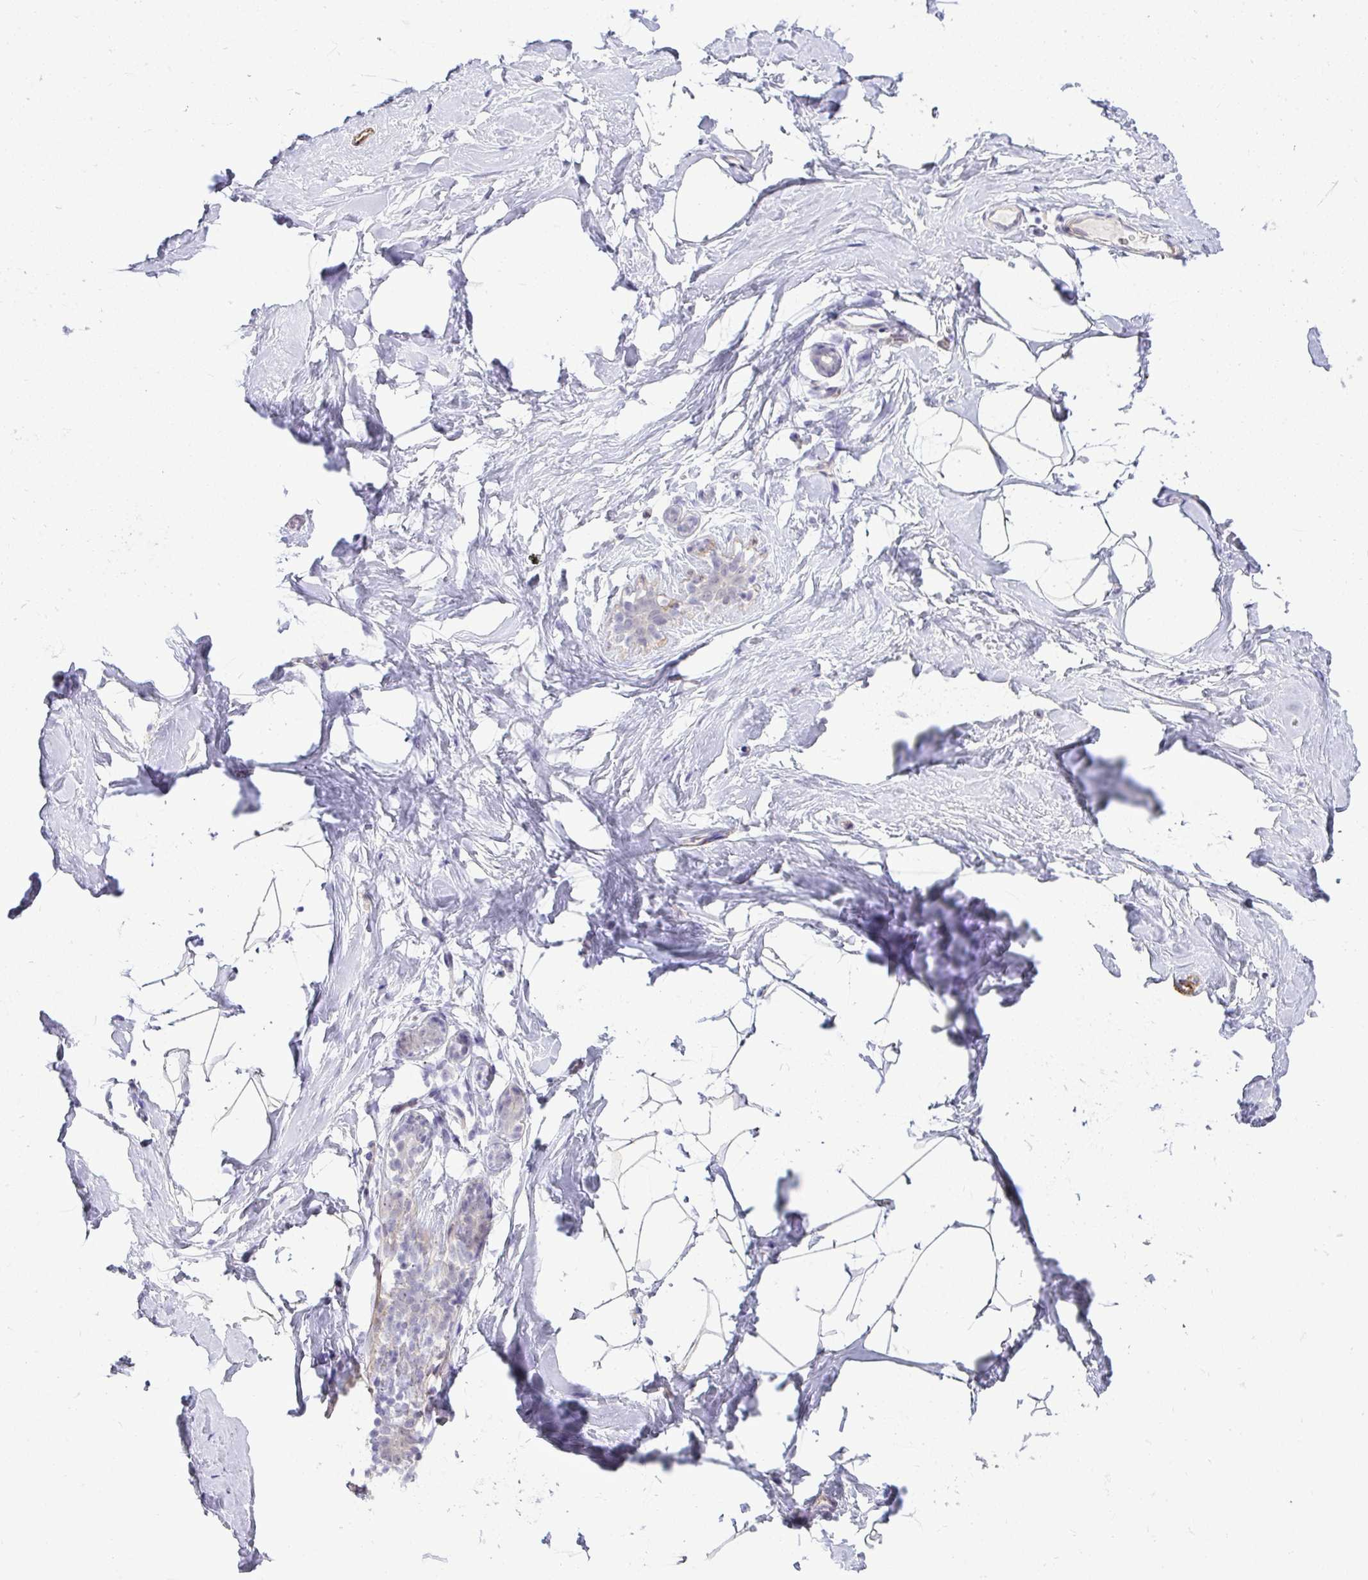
{"staining": {"intensity": "negative", "quantity": "none", "location": "none"}, "tissue": "breast", "cell_type": "Adipocytes", "image_type": "normal", "snomed": [{"axis": "morphology", "description": "Normal tissue, NOS"}, {"axis": "topography", "description": "Breast"}], "caption": "The histopathology image shows no staining of adipocytes in benign breast. Brightfield microscopy of IHC stained with DAB (brown) and hematoxylin (blue), captured at high magnification.", "gene": "UBE2S", "patient": {"sex": "female", "age": 32}}